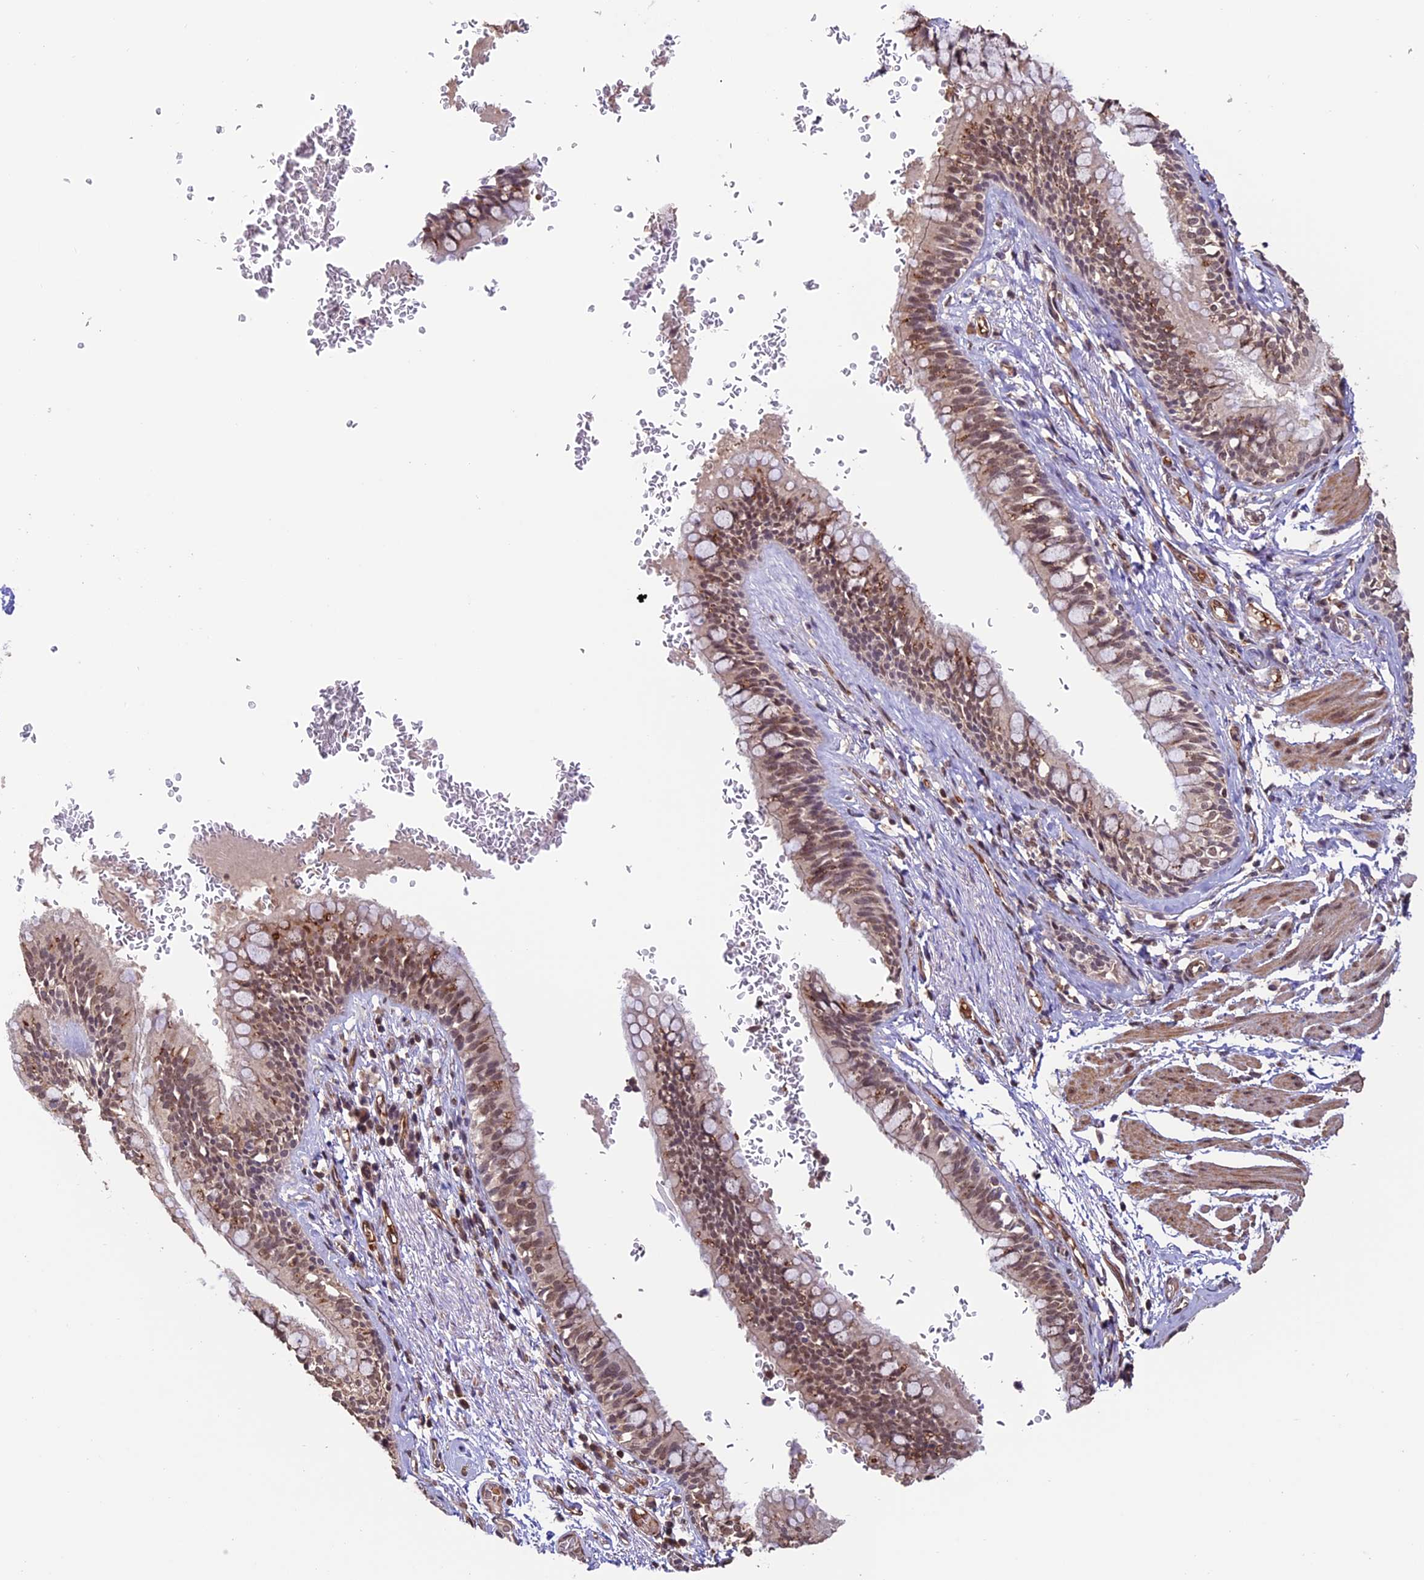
{"staining": {"intensity": "moderate", "quantity": ">75%", "location": "cytoplasmic/membranous,nuclear"}, "tissue": "bronchus", "cell_type": "Respiratory epithelial cells", "image_type": "normal", "snomed": [{"axis": "morphology", "description": "Normal tissue, NOS"}, {"axis": "topography", "description": "Cartilage tissue"}, {"axis": "topography", "description": "Bronchus"}], "caption": "Immunohistochemical staining of benign bronchus demonstrates medium levels of moderate cytoplasmic/membranous,nuclear staining in about >75% of respiratory epithelial cells.", "gene": "CABIN1", "patient": {"sex": "female", "age": 36}}